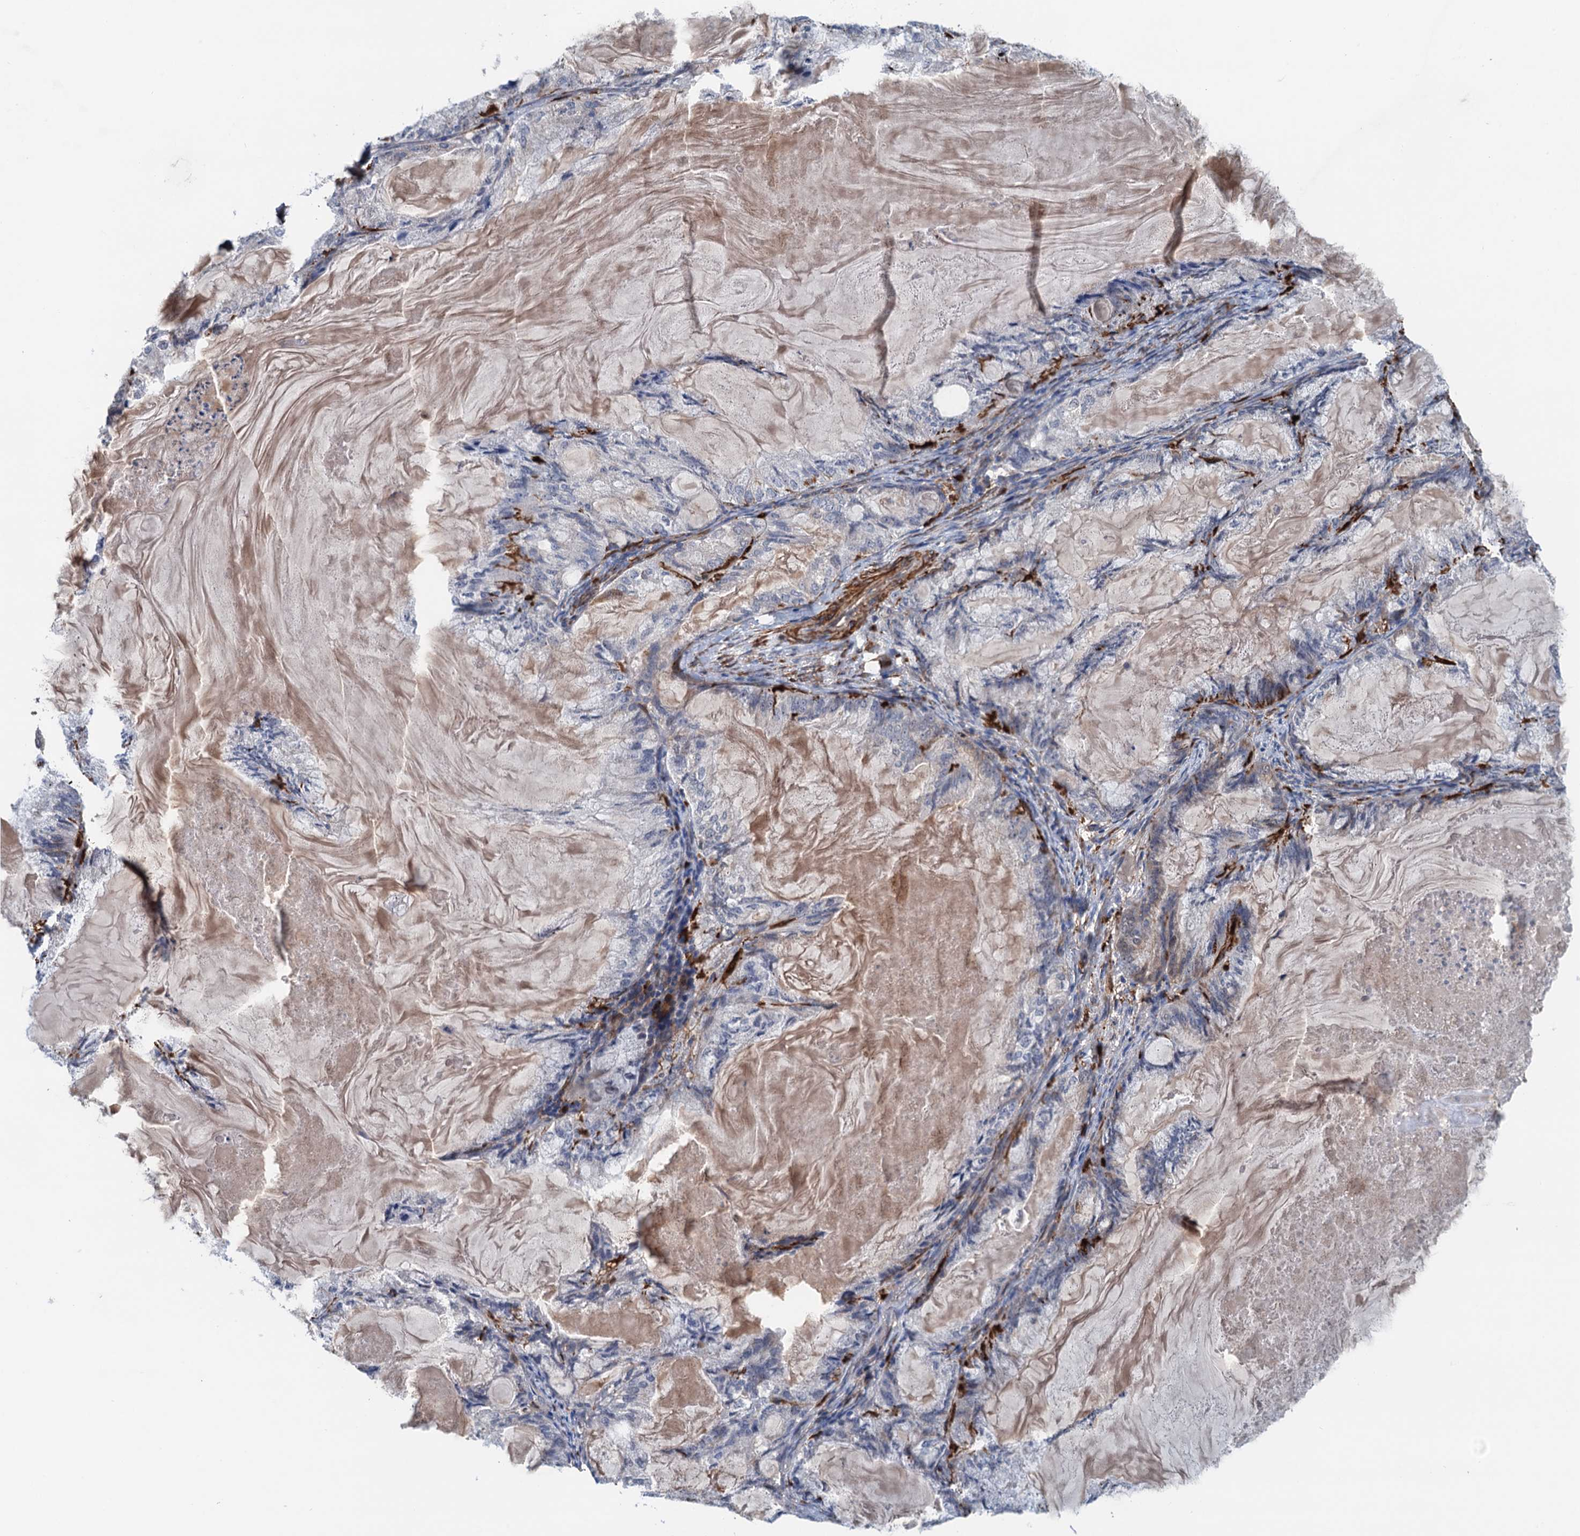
{"staining": {"intensity": "negative", "quantity": "none", "location": "none"}, "tissue": "endometrial cancer", "cell_type": "Tumor cells", "image_type": "cancer", "snomed": [{"axis": "morphology", "description": "Adenocarcinoma, NOS"}, {"axis": "topography", "description": "Endometrium"}], "caption": "High power microscopy micrograph of an immunohistochemistry (IHC) image of endometrial adenocarcinoma, revealing no significant positivity in tumor cells.", "gene": "CSTPP1", "patient": {"sex": "female", "age": 86}}